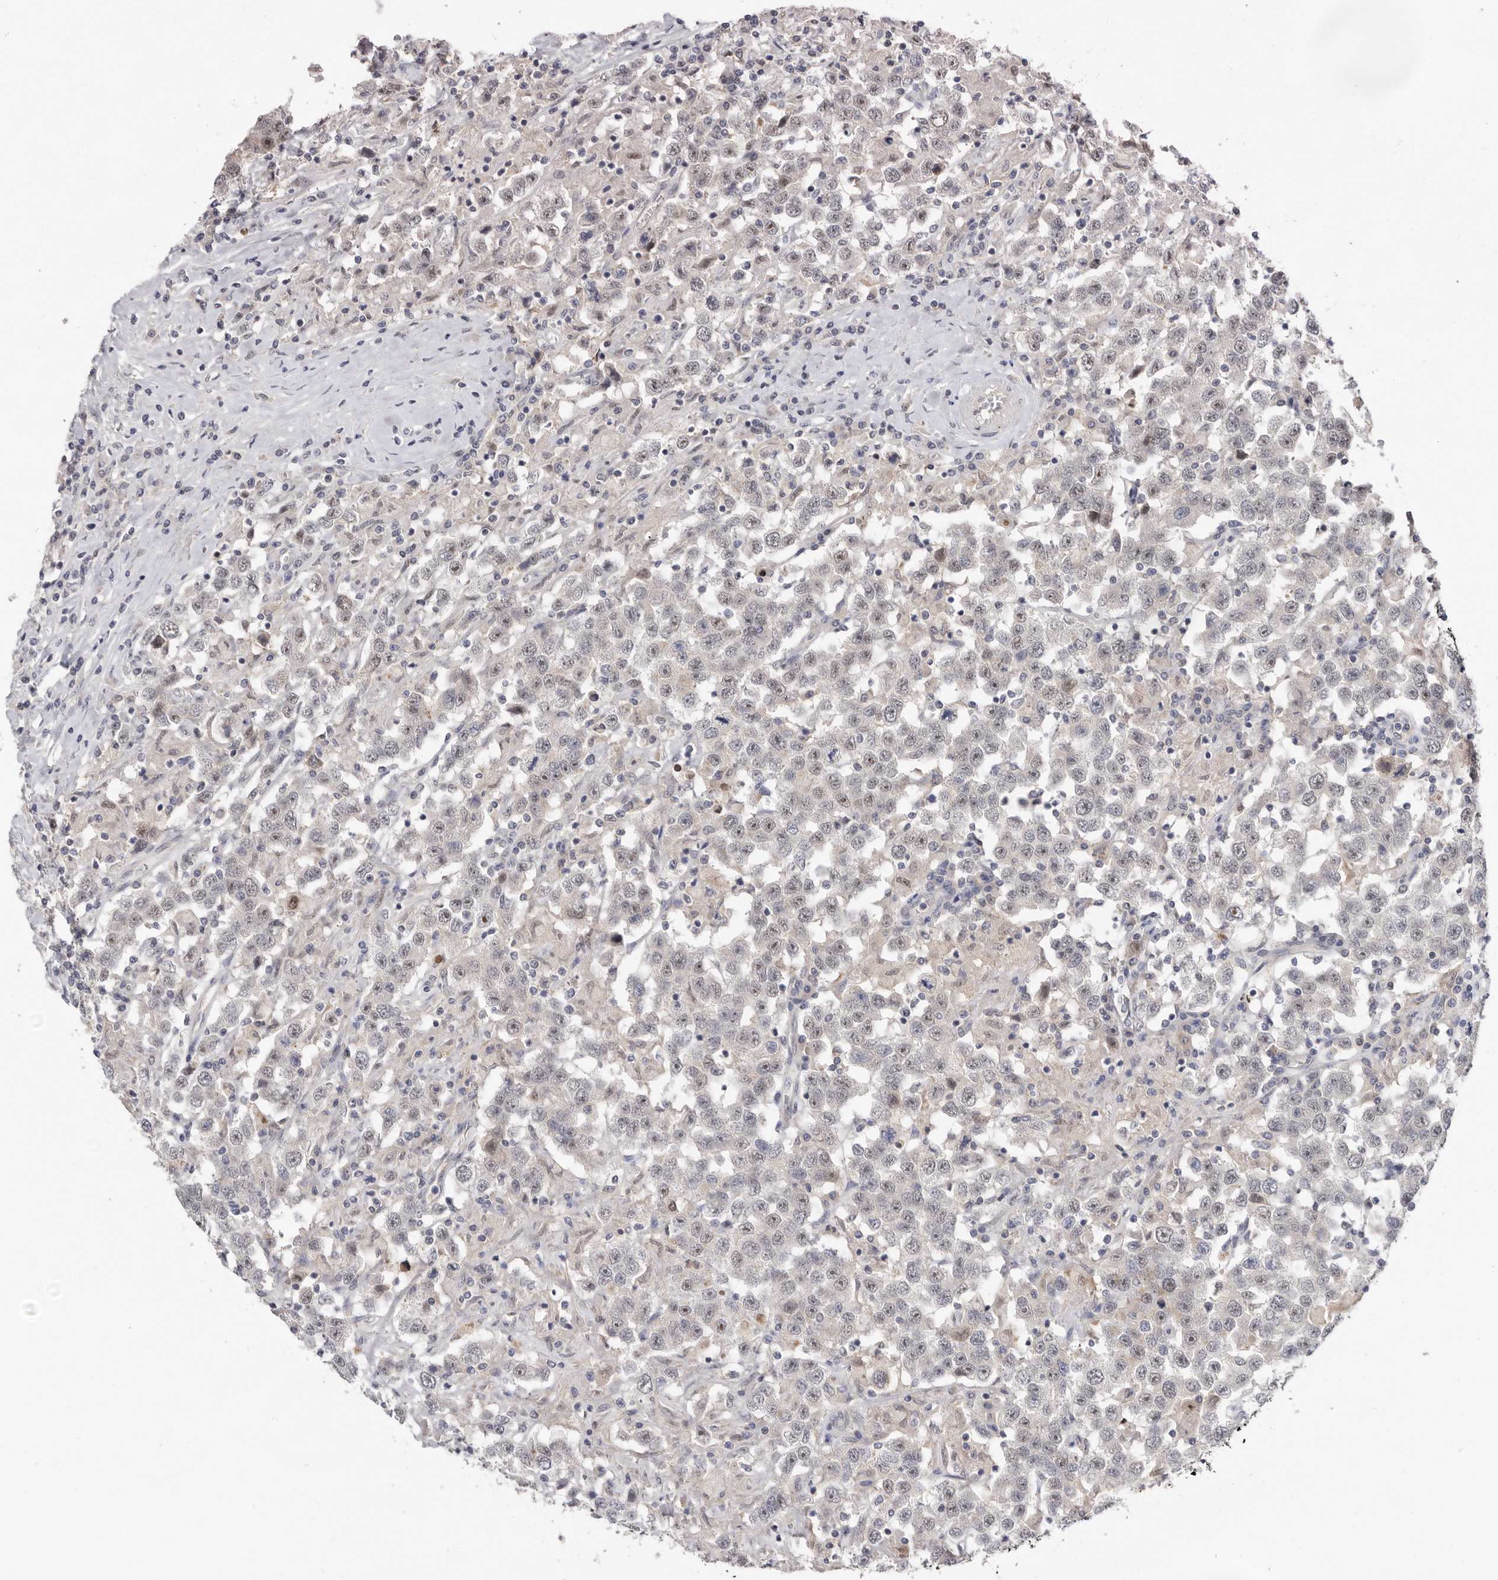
{"staining": {"intensity": "weak", "quantity": "<25%", "location": "nuclear"}, "tissue": "testis cancer", "cell_type": "Tumor cells", "image_type": "cancer", "snomed": [{"axis": "morphology", "description": "Seminoma, NOS"}, {"axis": "topography", "description": "Testis"}], "caption": "DAB immunohistochemical staining of human testis cancer (seminoma) shows no significant expression in tumor cells. (Brightfield microscopy of DAB immunohistochemistry (IHC) at high magnification).", "gene": "BRCA2", "patient": {"sex": "male", "age": 41}}